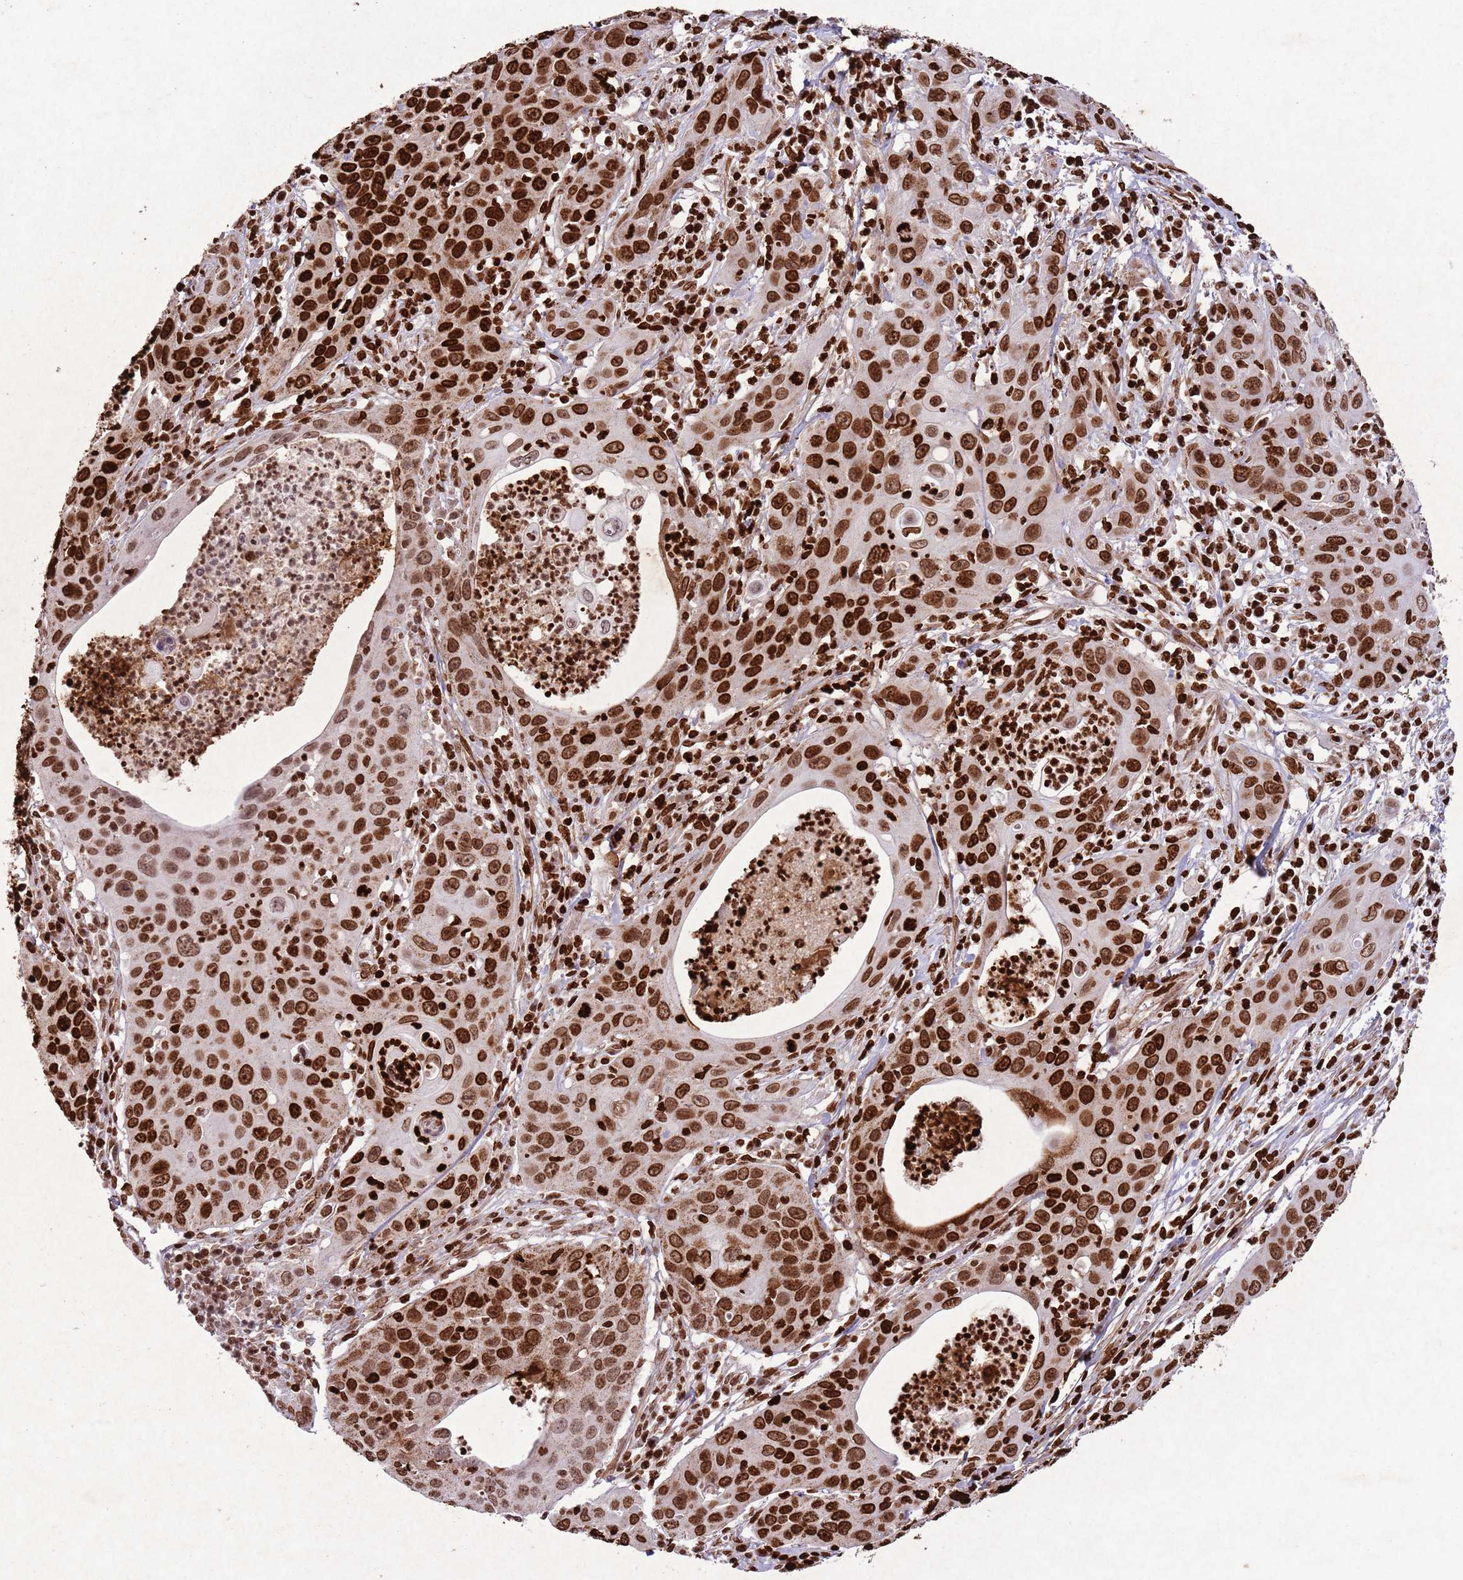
{"staining": {"intensity": "strong", "quantity": ">75%", "location": "nuclear"}, "tissue": "cervical cancer", "cell_type": "Tumor cells", "image_type": "cancer", "snomed": [{"axis": "morphology", "description": "Squamous cell carcinoma, NOS"}, {"axis": "topography", "description": "Cervix"}], "caption": "Cervical cancer (squamous cell carcinoma) stained for a protein (brown) demonstrates strong nuclear positive positivity in about >75% of tumor cells.", "gene": "CCNI", "patient": {"sex": "female", "age": 36}}